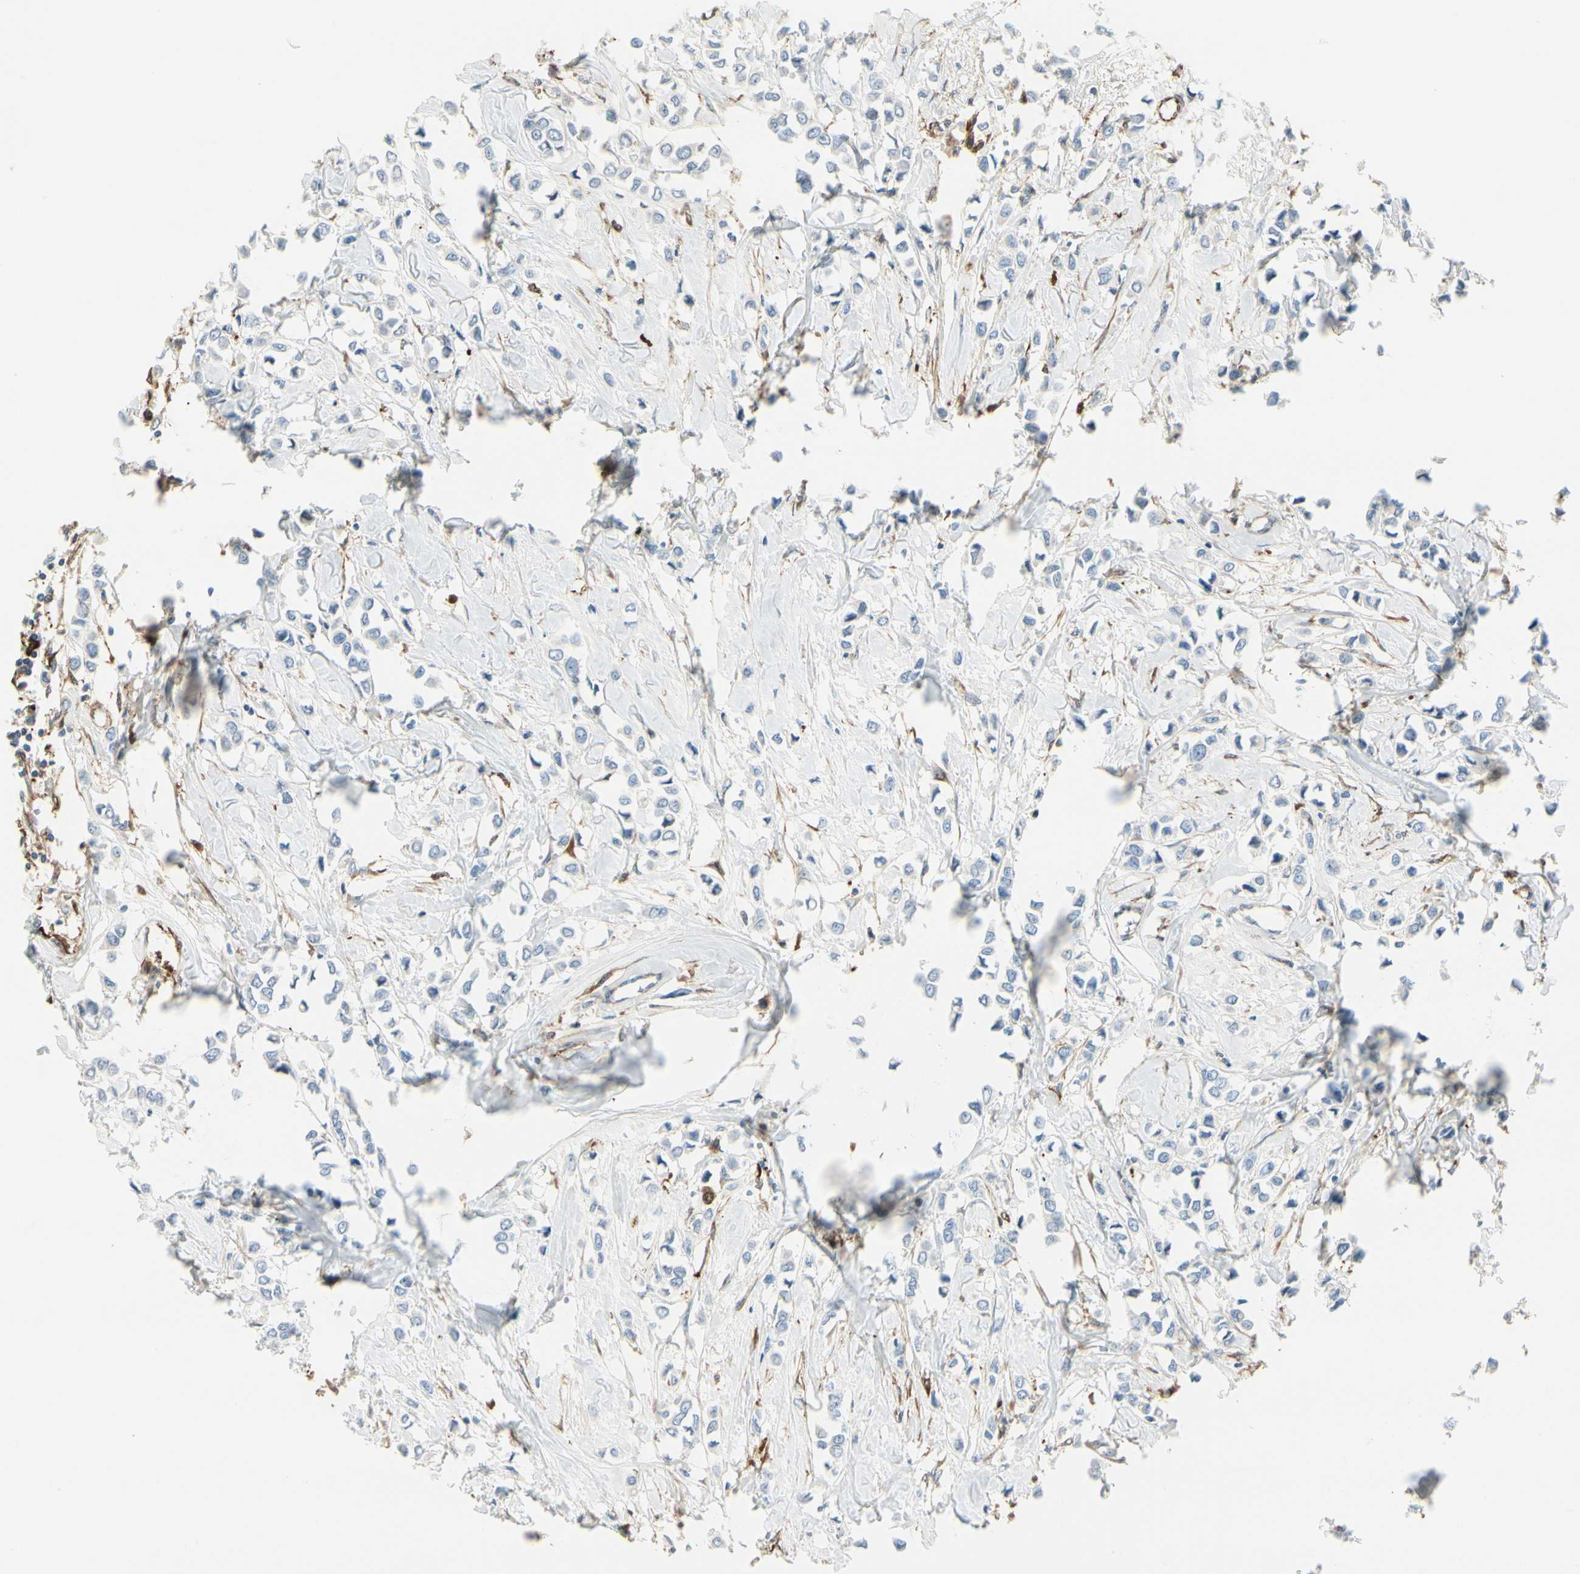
{"staining": {"intensity": "negative", "quantity": "none", "location": "none"}, "tissue": "breast cancer", "cell_type": "Tumor cells", "image_type": "cancer", "snomed": [{"axis": "morphology", "description": "Lobular carcinoma"}, {"axis": "topography", "description": "Breast"}], "caption": "Micrograph shows no protein positivity in tumor cells of lobular carcinoma (breast) tissue. (DAB immunohistochemistry (IHC), high magnification).", "gene": "FTH1", "patient": {"sex": "female", "age": 51}}